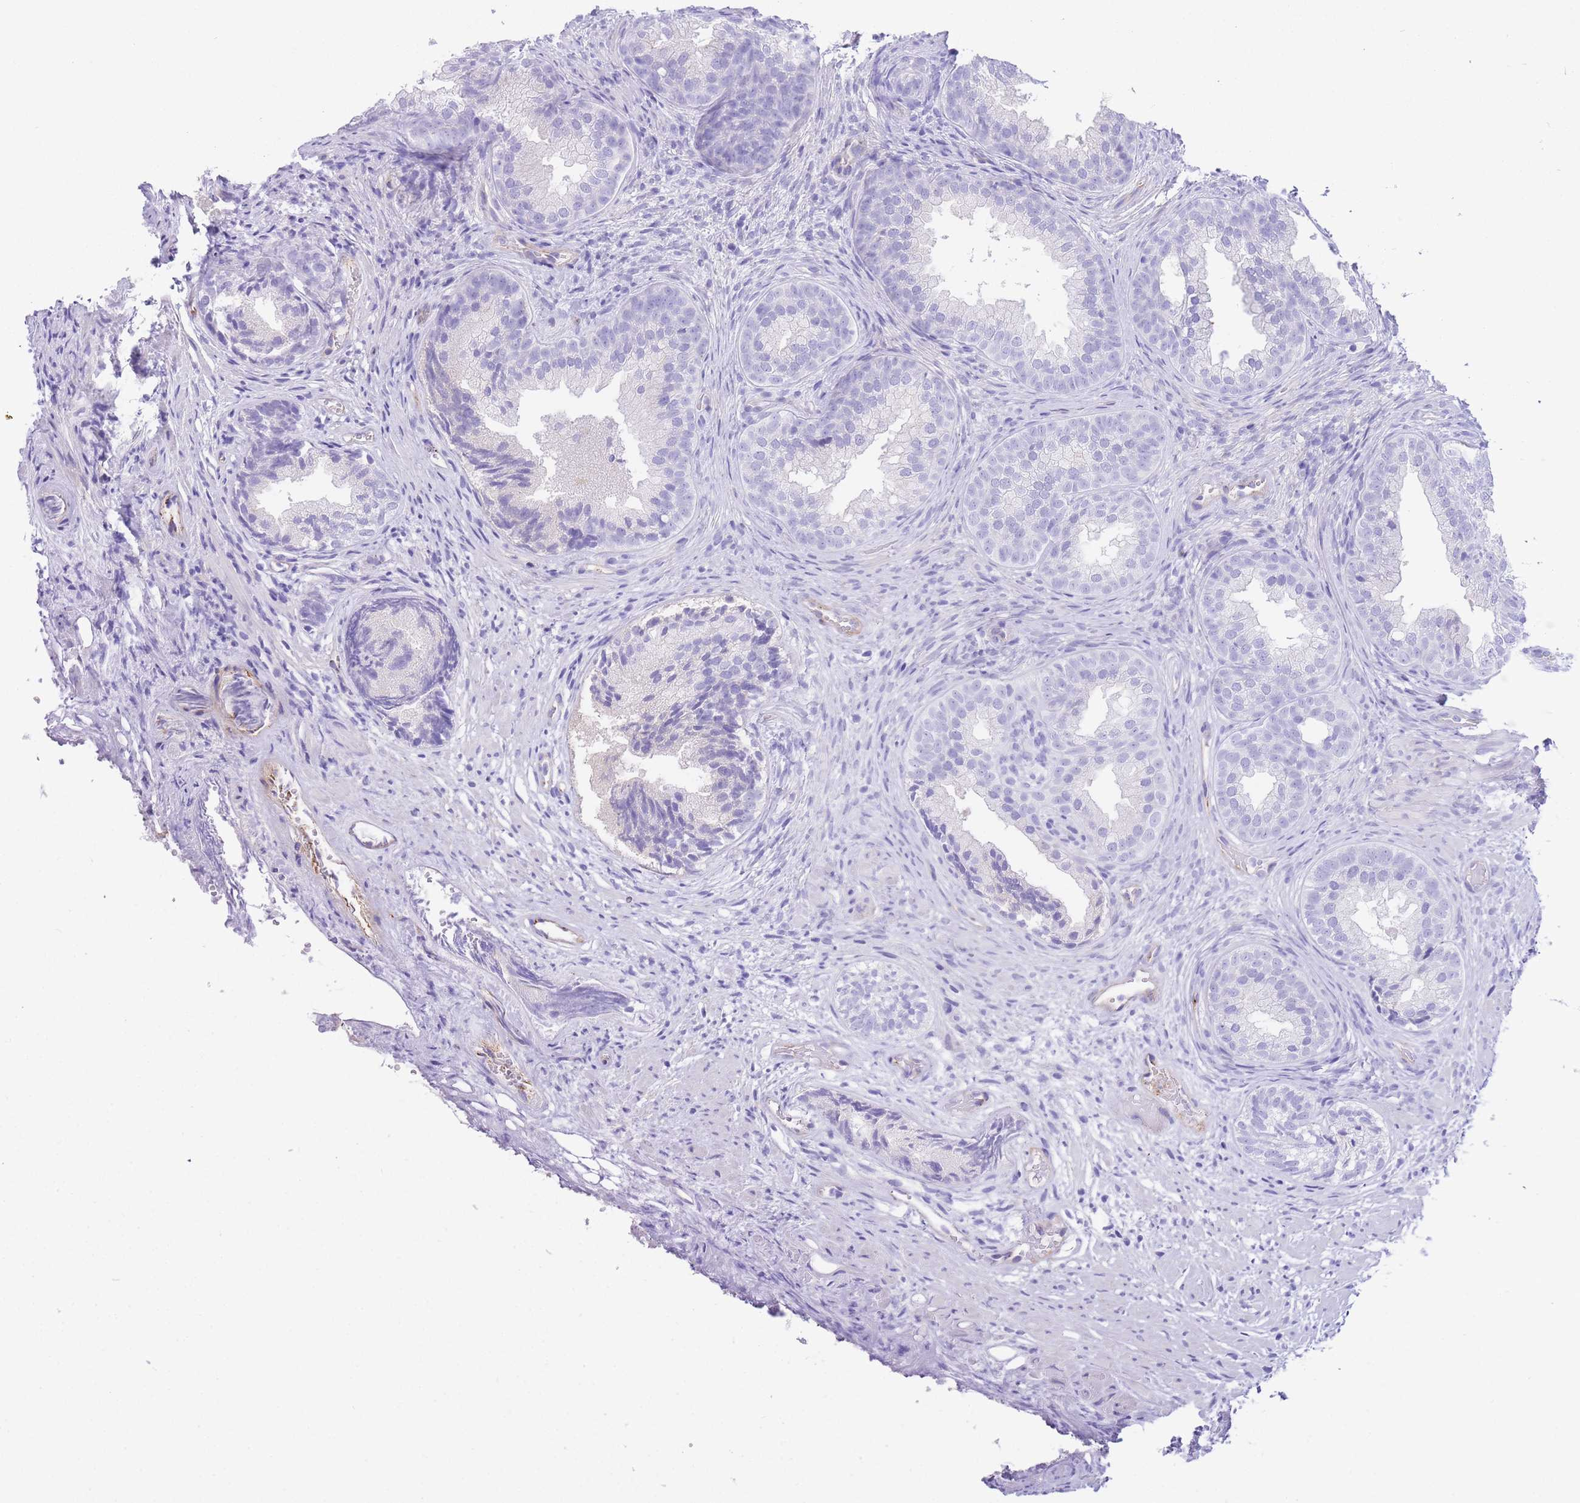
{"staining": {"intensity": "negative", "quantity": "none", "location": "none"}, "tissue": "prostate", "cell_type": "Glandular cells", "image_type": "normal", "snomed": [{"axis": "morphology", "description": "Normal tissue, NOS"}, {"axis": "topography", "description": "Prostate"}], "caption": "Histopathology image shows no significant protein staining in glandular cells of unremarkable prostate. (Brightfield microscopy of DAB (3,3'-diaminobenzidine) IHC at high magnification).", "gene": "DET1", "patient": {"sex": "male", "age": 76}}